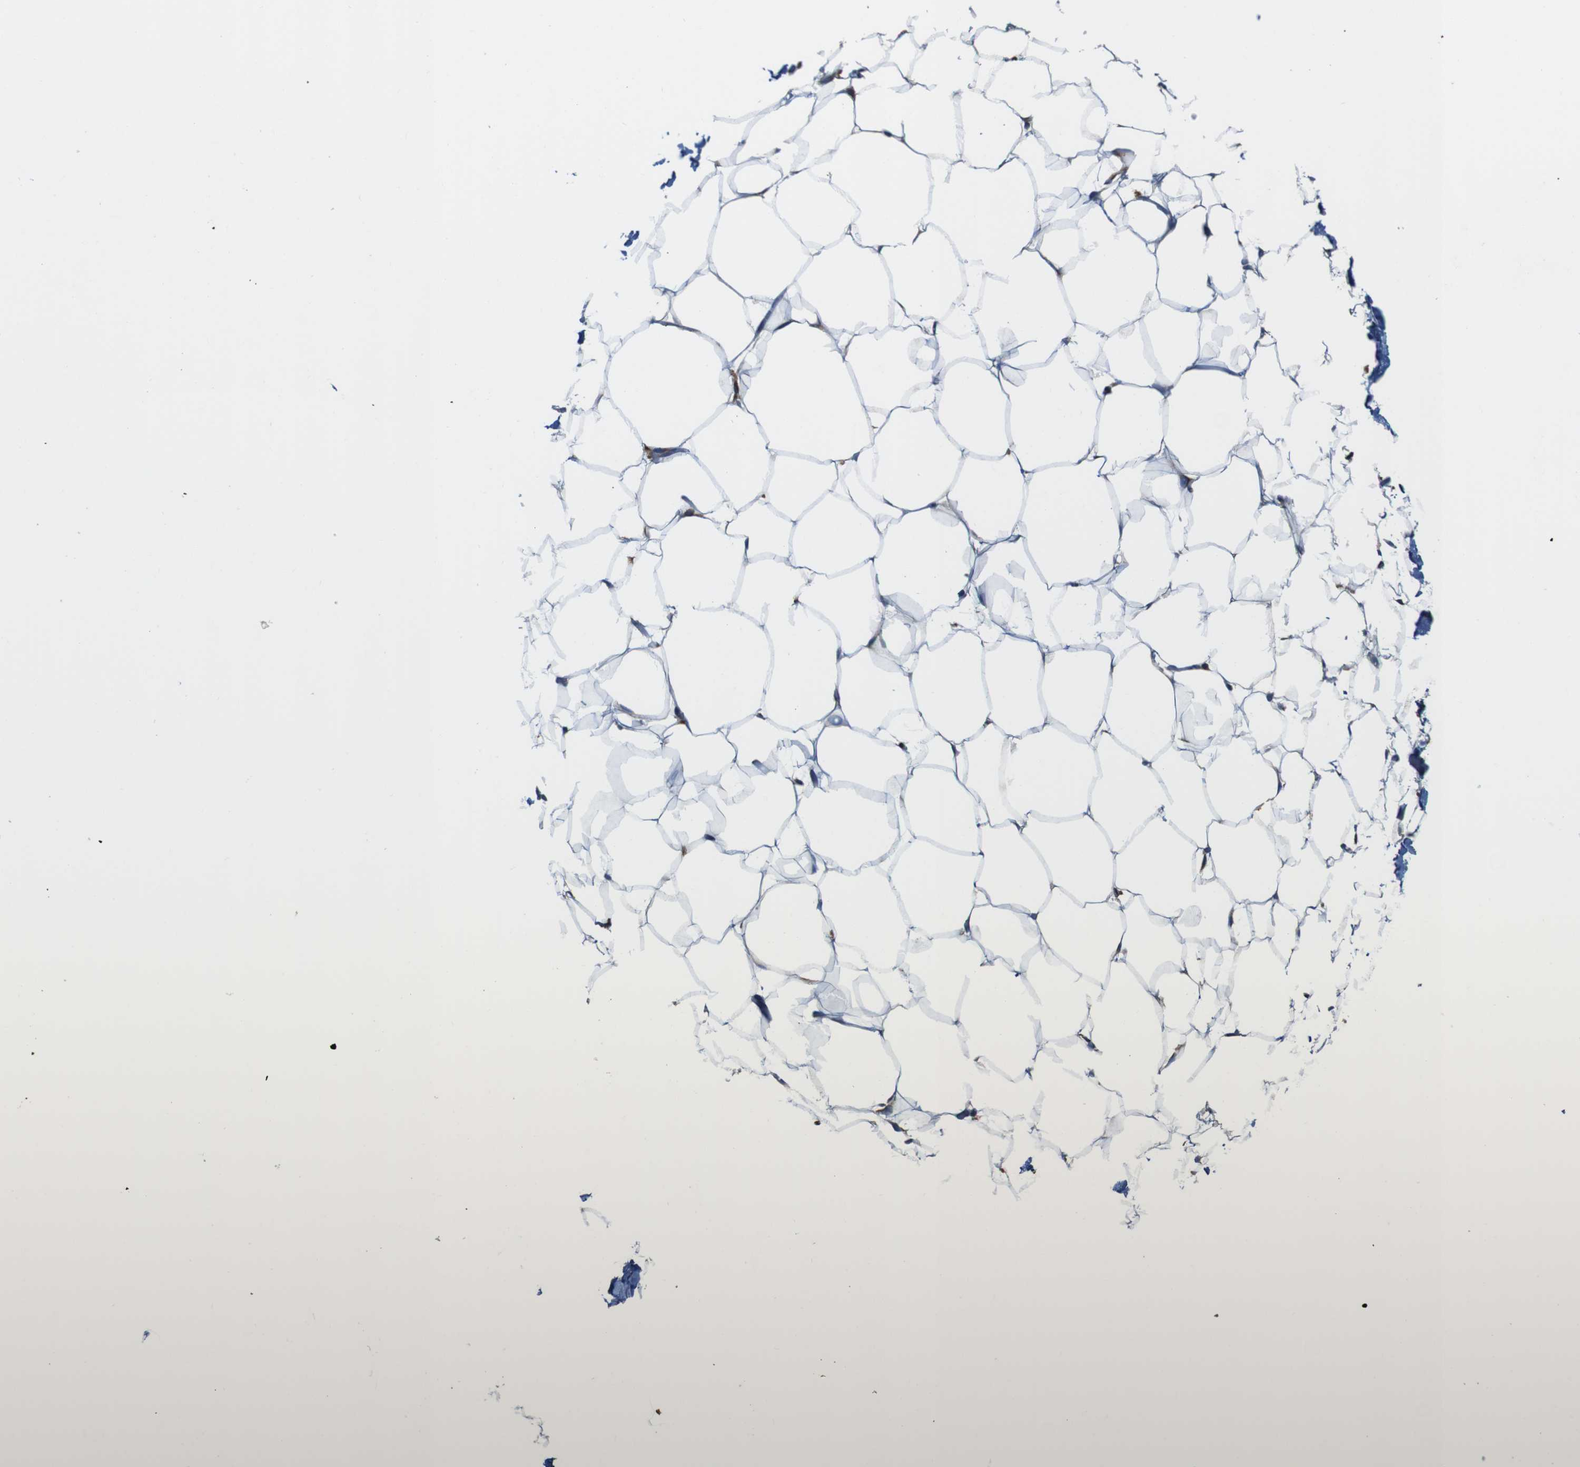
{"staining": {"intensity": "moderate", "quantity": ">75%", "location": "cytoplasmic/membranous"}, "tissue": "adipose tissue", "cell_type": "Adipocytes", "image_type": "normal", "snomed": [{"axis": "morphology", "description": "Normal tissue, NOS"}, {"axis": "topography", "description": "Breast"}, {"axis": "topography", "description": "Adipose tissue"}], "caption": "Immunohistochemistry of normal adipose tissue exhibits medium levels of moderate cytoplasmic/membranous staining in approximately >75% of adipocytes. The protein is shown in brown color, while the nuclei are stained blue.", "gene": "UGGT1", "patient": {"sex": "female", "age": 25}}